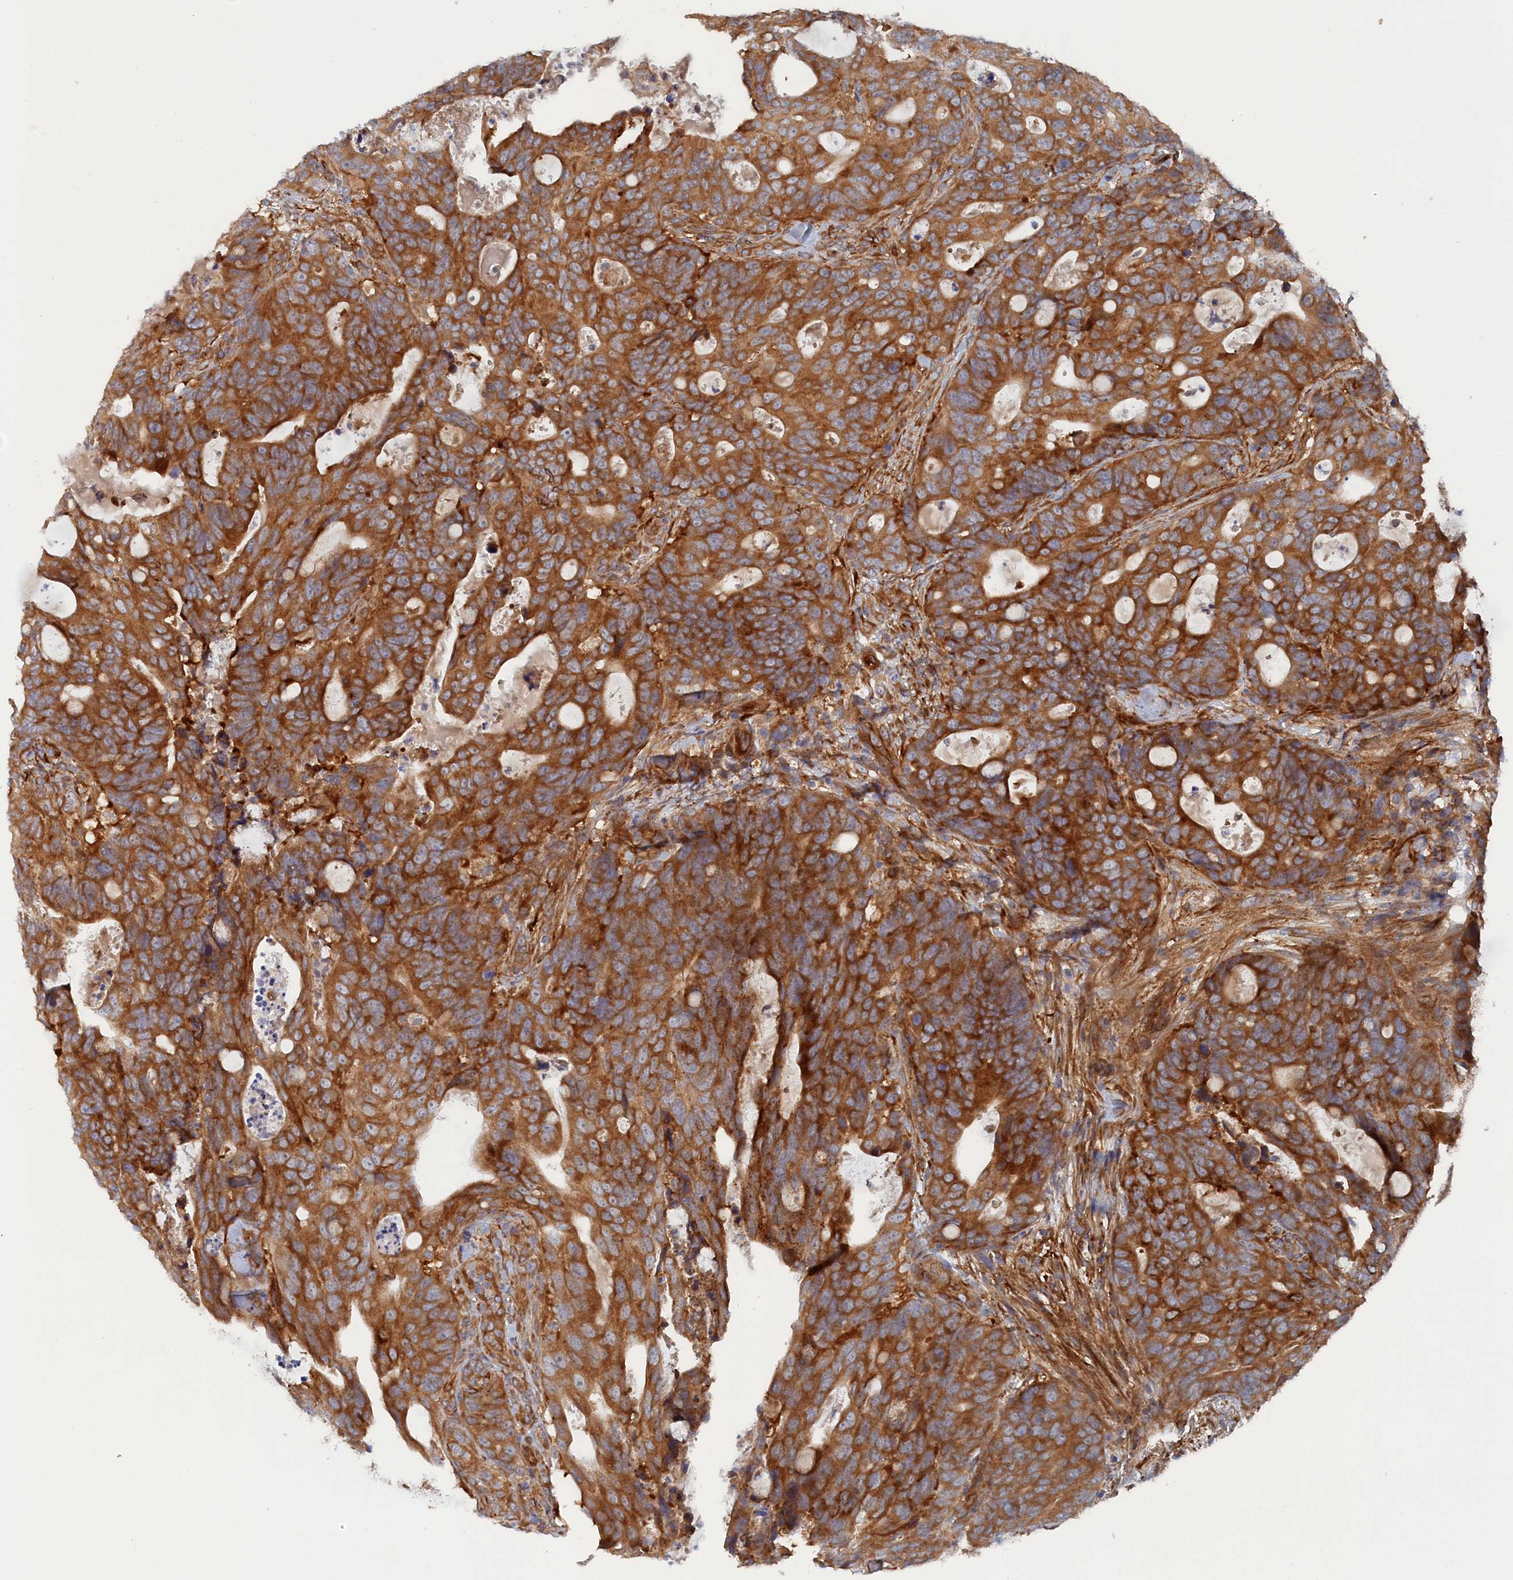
{"staining": {"intensity": "moderate", "quantity": ">75%", "location": "cytoplasmic/membranous"}, "tissue": "colorectal cancer", "cell_type": "Tumor cells", "image_type": "cancer", "snomed": [{"axis": "morphology", "description": "Adenocarcinoma, NOS"}, {"axis": "topography", "description": "Colon"}], "caption": "Approximately >75% of tumor cells in human adenocarcinoma (colorectal) reveal moderate cytoplasmic/membranous protein staining as visualized by brown immunohistochemical staining.", "gene": "TMEM196", "patient": {"sex": "female", "age": 82}}